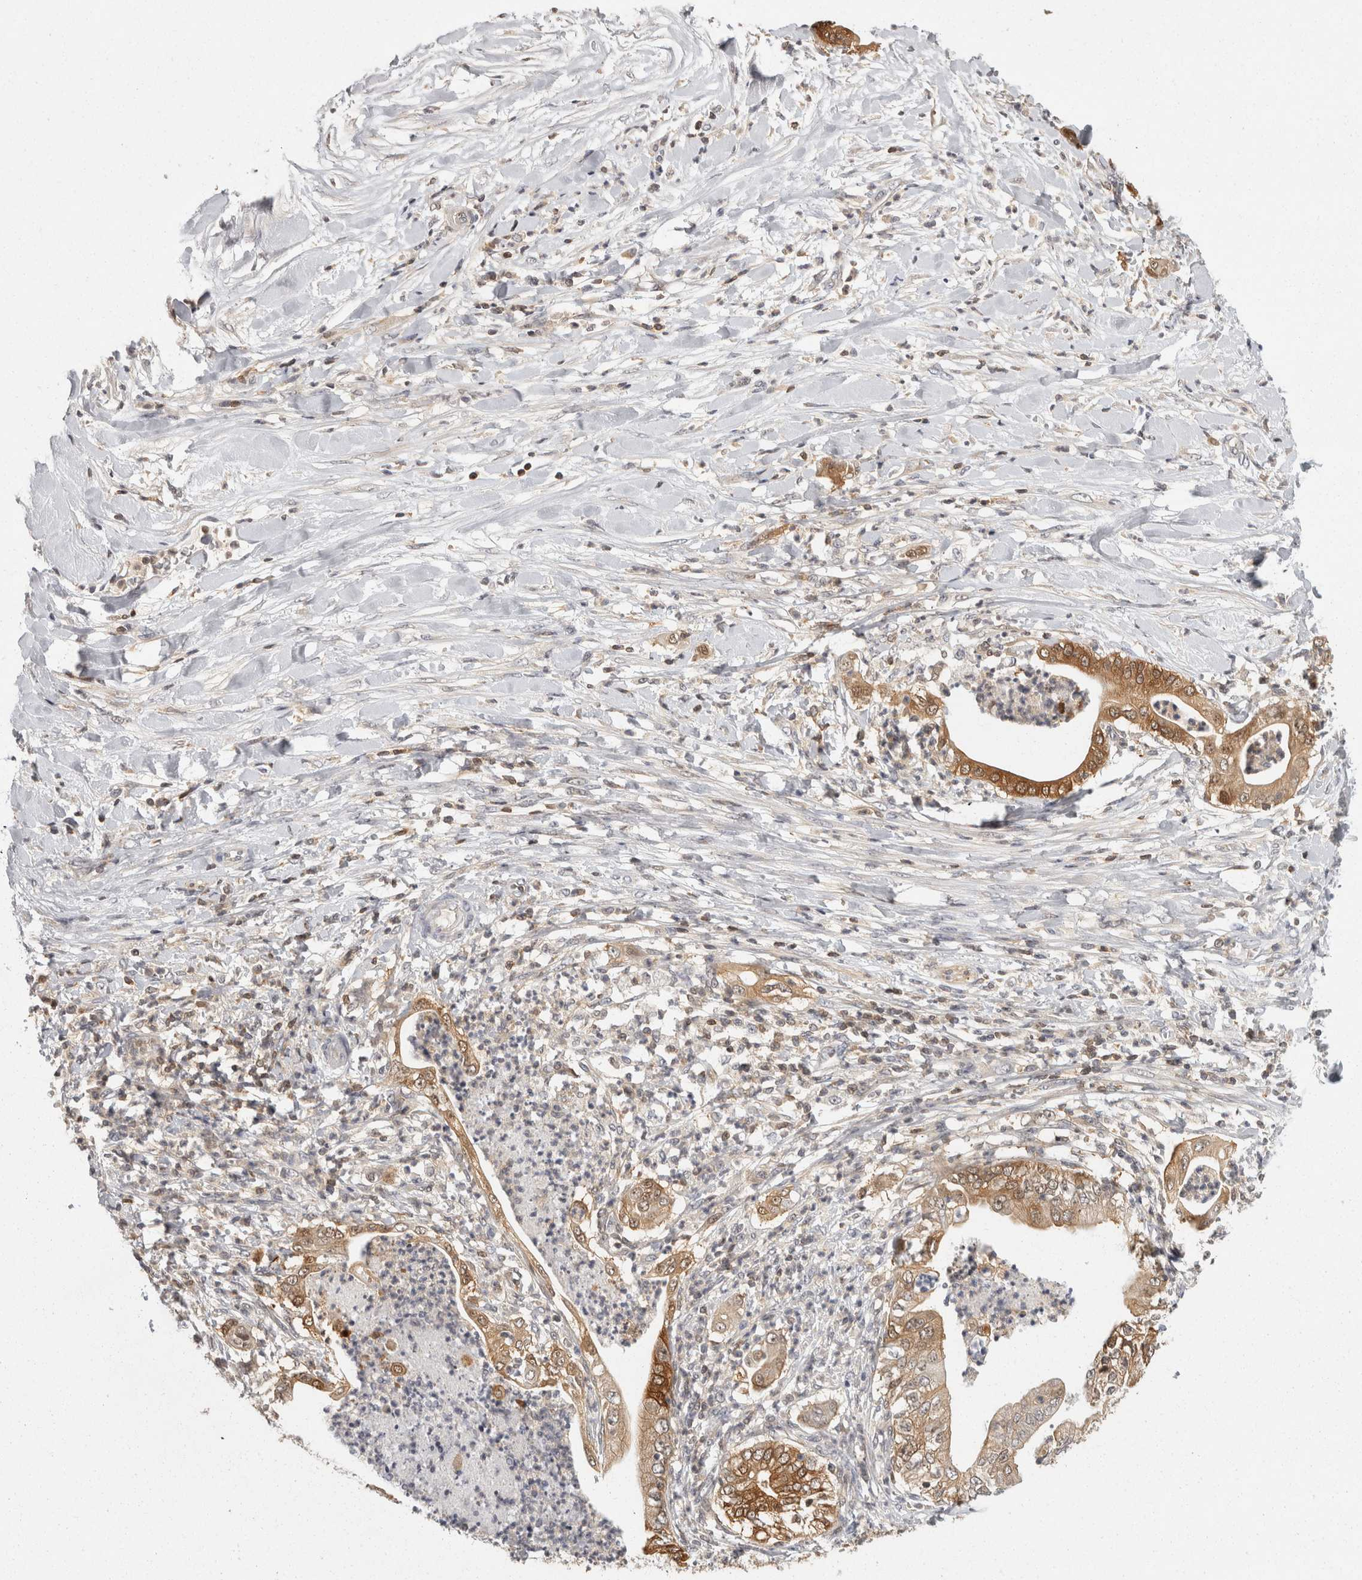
{"staining": {"intensity": "moderate", "quantity": ">75%", "location": "cytoplasmic/membranous,nuclear"}, "tissue": "pancreatic cancer", "cell_type": "Tumor cells", "image_type": "cancer", "snomed": [{"axis": "morphology", "description": "Adenocarcinoma, NOS"}, {"axis": "topography", "description": "Pancreas"}], "caption": "Protein expression analysis of adenocarcinoma (pancreatic) reveals moderate cytoplasmic/membranous and nuclear expression in approximately >75% of tumor cells.", "gene": "ACAT2", "patient": {"sex": "female", "age": 78}}